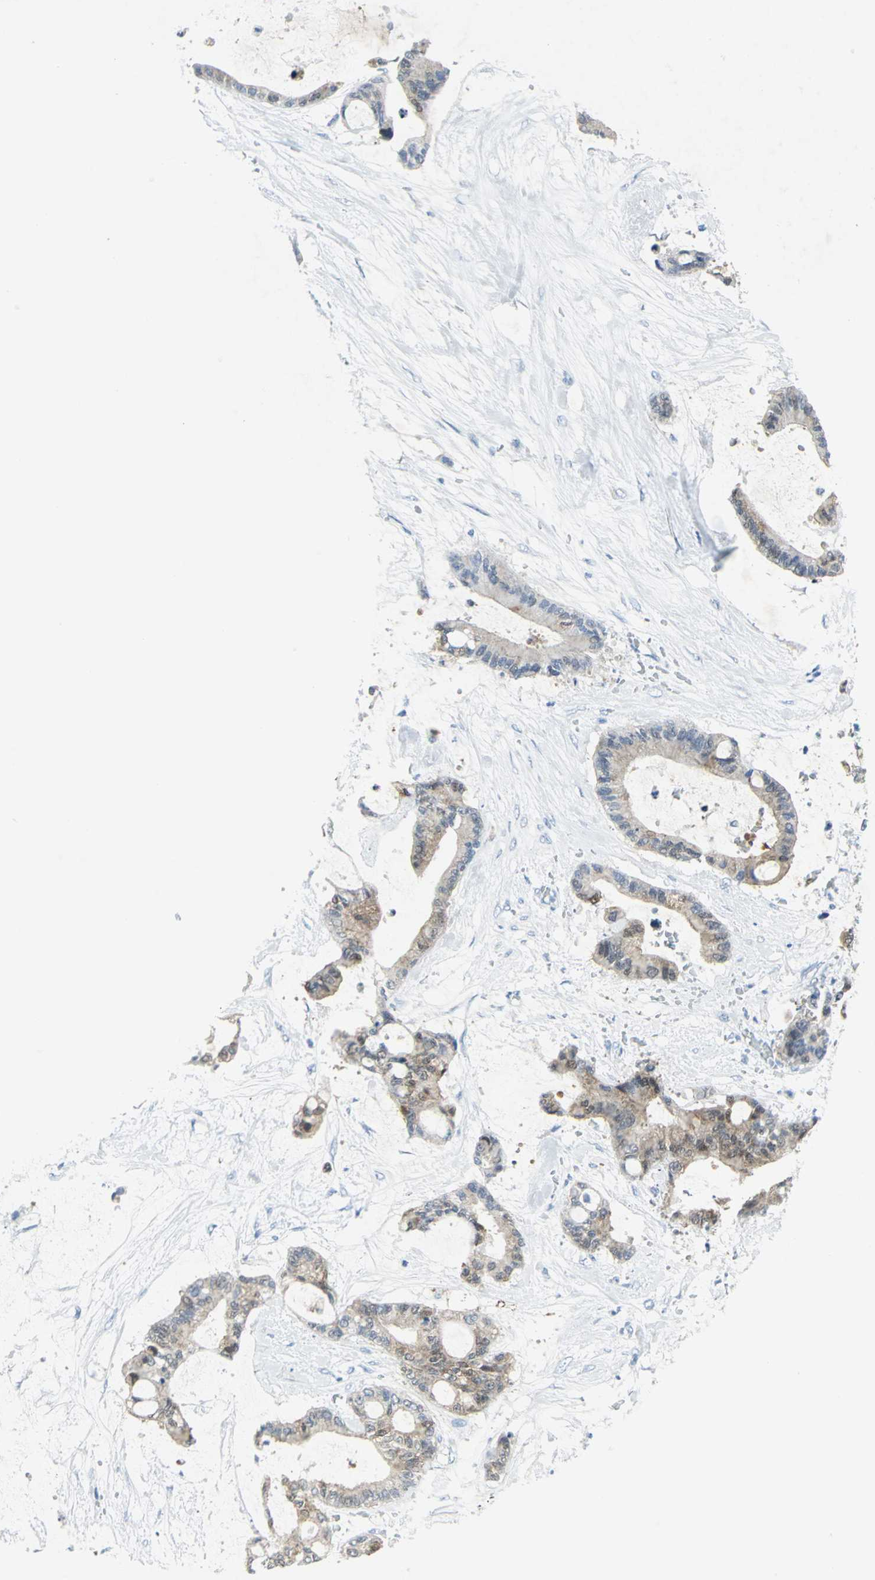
{"staining": {"intensity": "weak", "quantity": "25%-75%", "location": "cytoplasmic/membranous"}, "tissue": "liver cancer", "cell_type": "Tumor cells", "image_type": "cancer", "snomed": [{"axis": "morphology", "description": "Cholangiocarcinoma"}, {"axis": "topography", "description": "Liver"}], "caption": "Immunohistochemistry photomicrograph of neoplastic tissue: human liver cancer stained using IHC displays low levels of weak protein expression localized specifically in the cytoplasmic/membranous of tumor cells, appearing as a cytoplasmic/membranous brown color.", "gene": "SFN", "patient": {"sex": "female", "age": 73}}